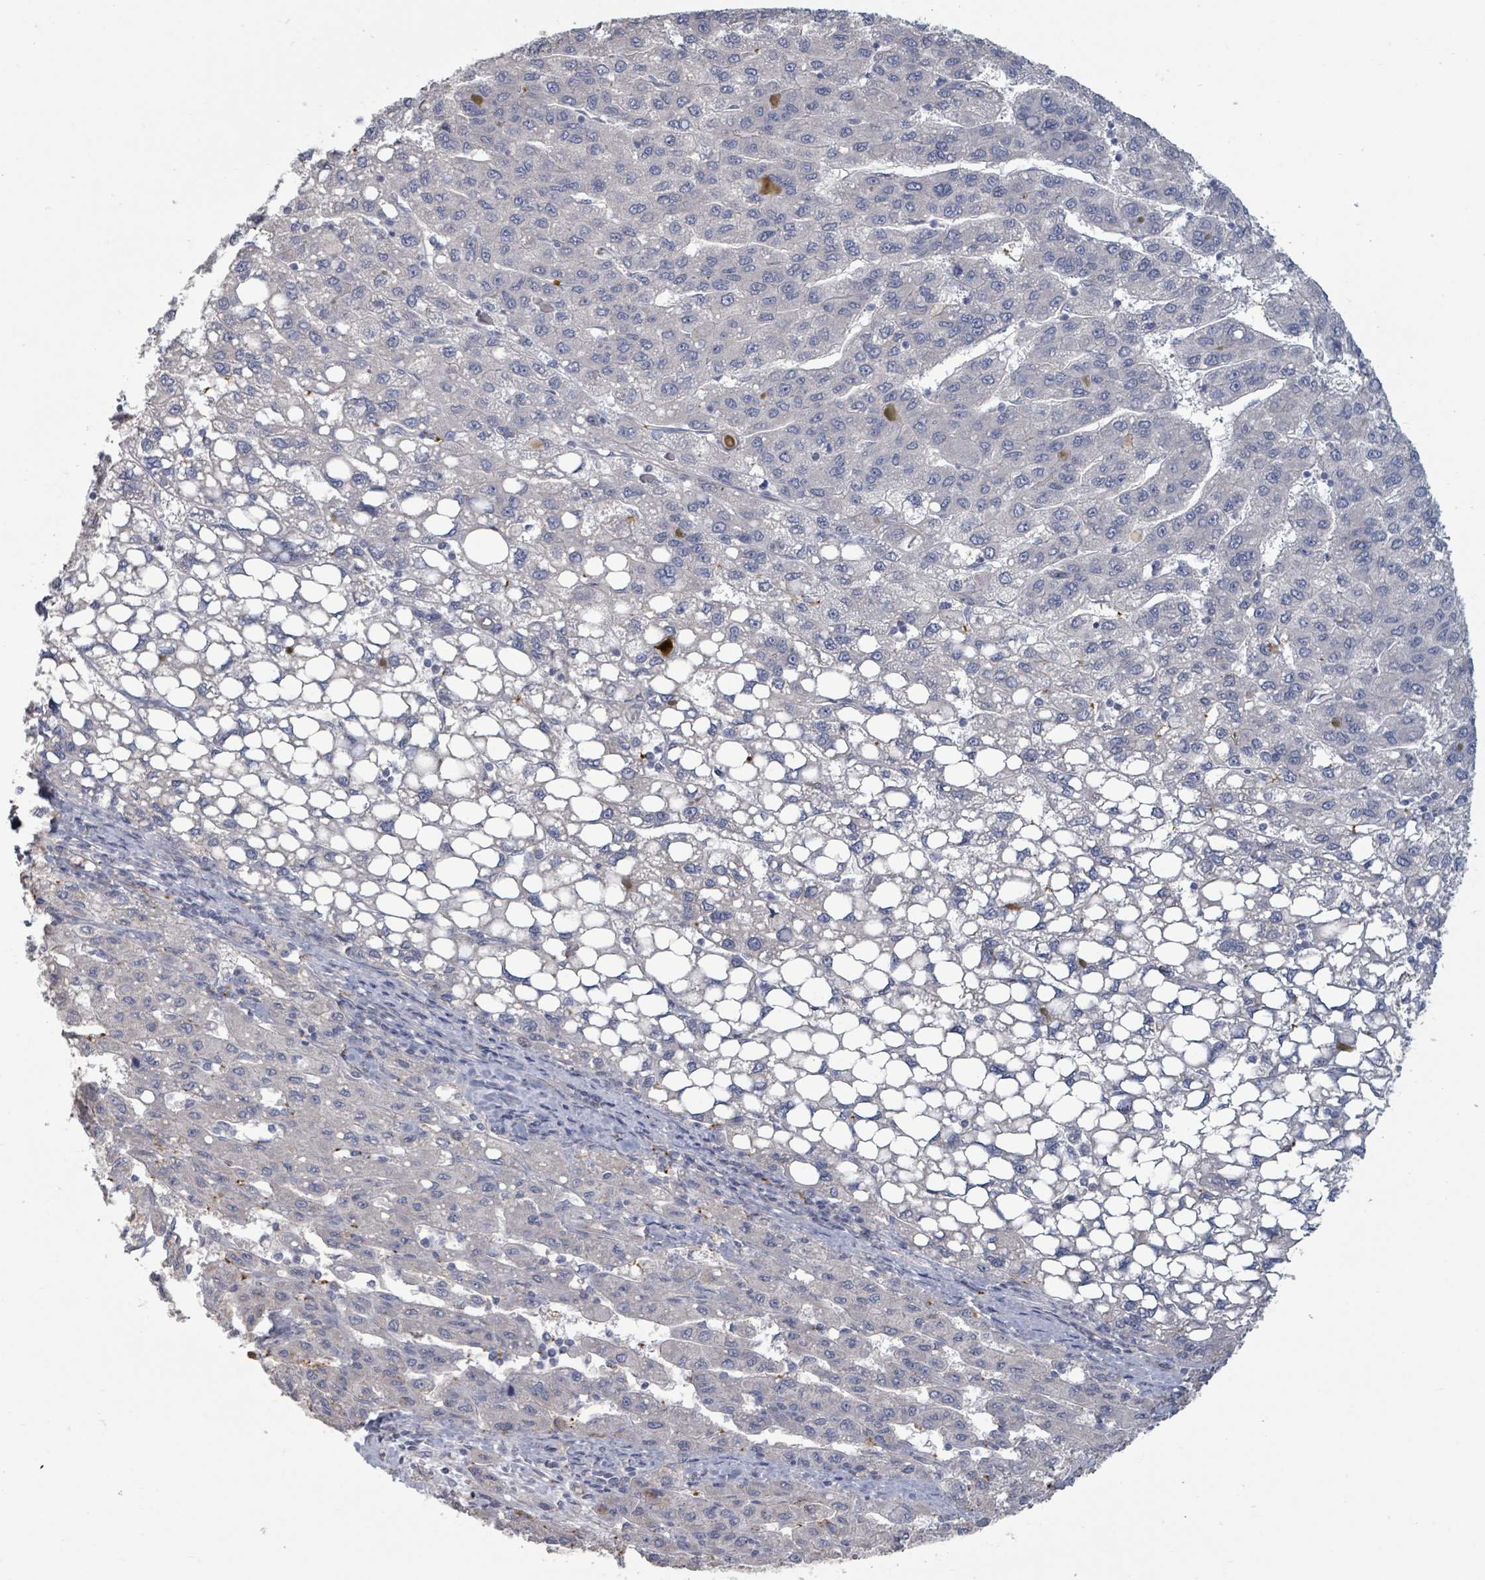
{"staining": {"intensity": "negative", "quantity": "none", "location": "none"}, "tissue": "liver cancer", "cell_type": "Tumor cells", "image_type": "cancer", "snomed": [{"axis": "morphology", "description": "Carcinoma, Hepatocellular, NOS"}, {"axis": "topography", "description": "Liver"}], "caption": "Immunohistochemistry histopathology image of neoplastic tissue: liver hepatocellular carcinoma stained with DAB (3,3'-diaminobenzidine) displays no significant protein positivity in tumor cells.", "gene": "PLAUR", "patient": {"sex": "female", "age": 82}}